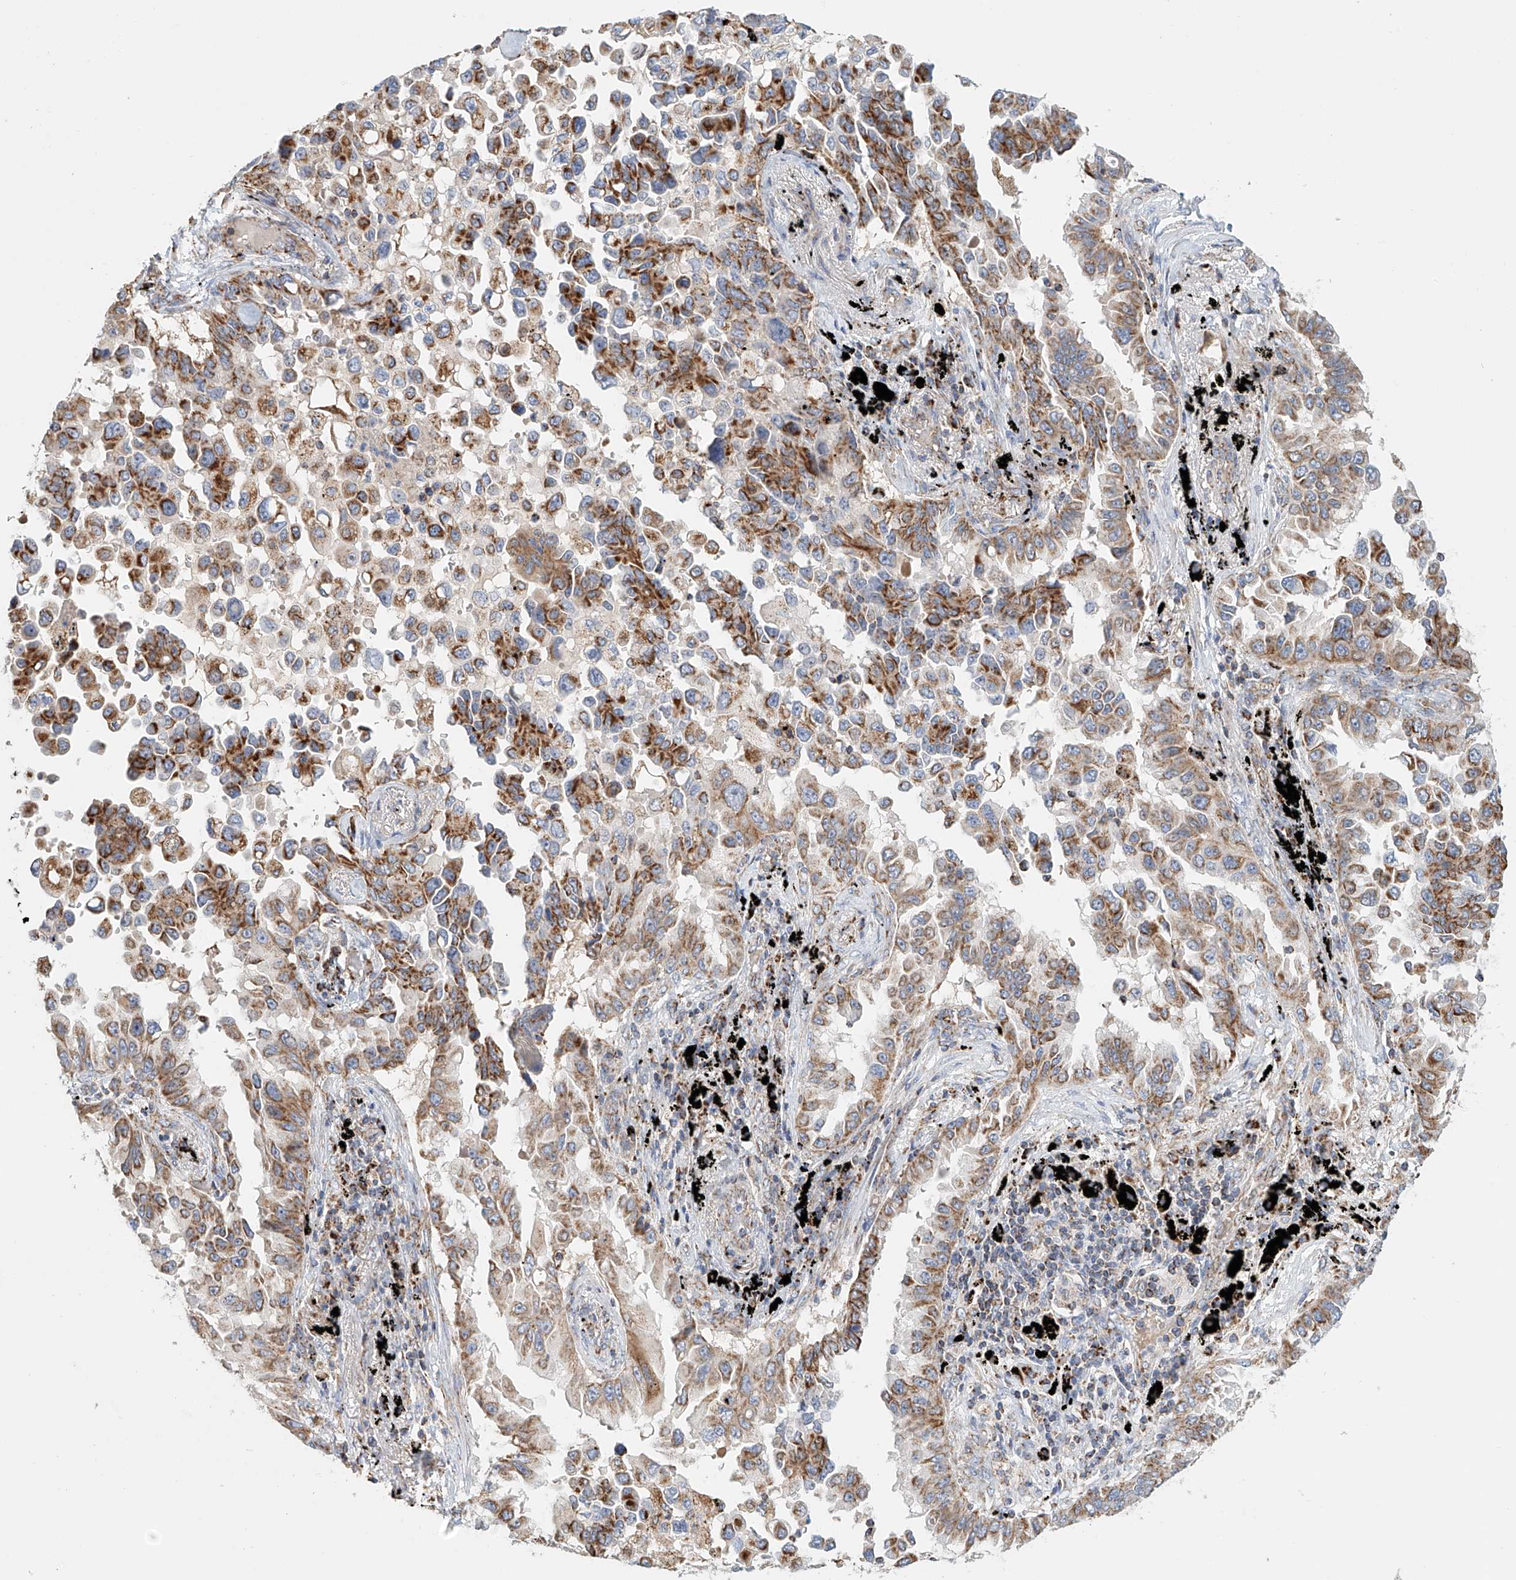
{"staining": {"intensity": "moderate", "quantity": ">75%", "location": "cytoplasmic/membranous"}, "tissue": "lung cancer", "cell_type": "Tumor cells", "image_type": "cancer", "snomed": [{"axis": "morphology", "description": "Adenocarcinoma, NOS"}, {"axis": "topography", "description": "Lung"}], "caption": "Human lung cancer stained for a protein (brown) exhibits moderate cytoplasmic/membranous positive expression in about >75% of tumor cells.", "gene": "MCL1", "patient": {"sex": "female", "age": 67}}